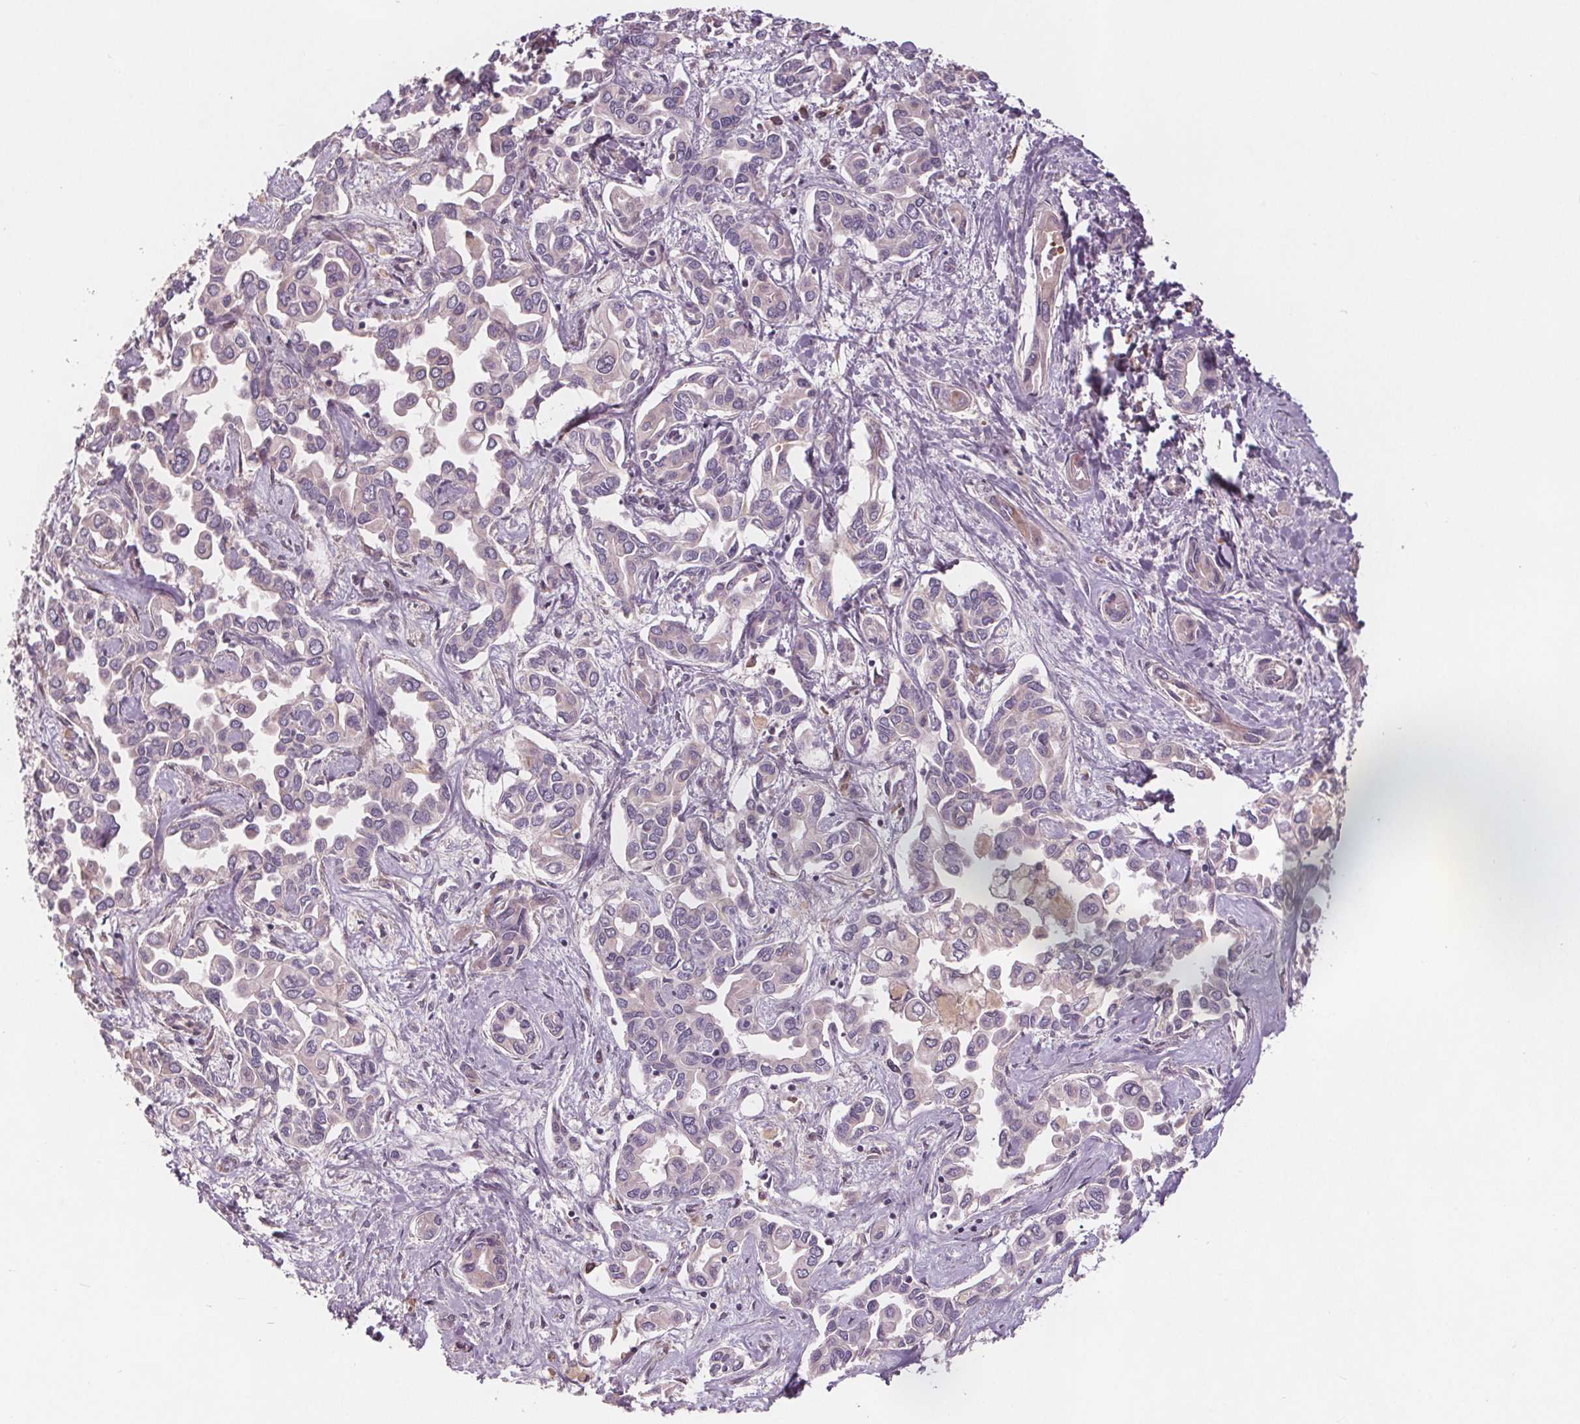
{"staining": {"intensity": "negative", "quantity": "none", "location": "none"}, "tissue": "liver cancer", "cell_type": "Tumor cells", "image_type": "cancer", "snomed": [{"axis": "morphology", "description": "Cholangiocarcinoma"}, {"axis": "topography", "description": "Liver"}], "caption": "Liver cancer (cholangiocarcinoma) was stained to show a protein in brown. There is no significant positivity in tumor cells.", "gene": "TMEM80", "patient": {"sex": "female", "age": 64}}